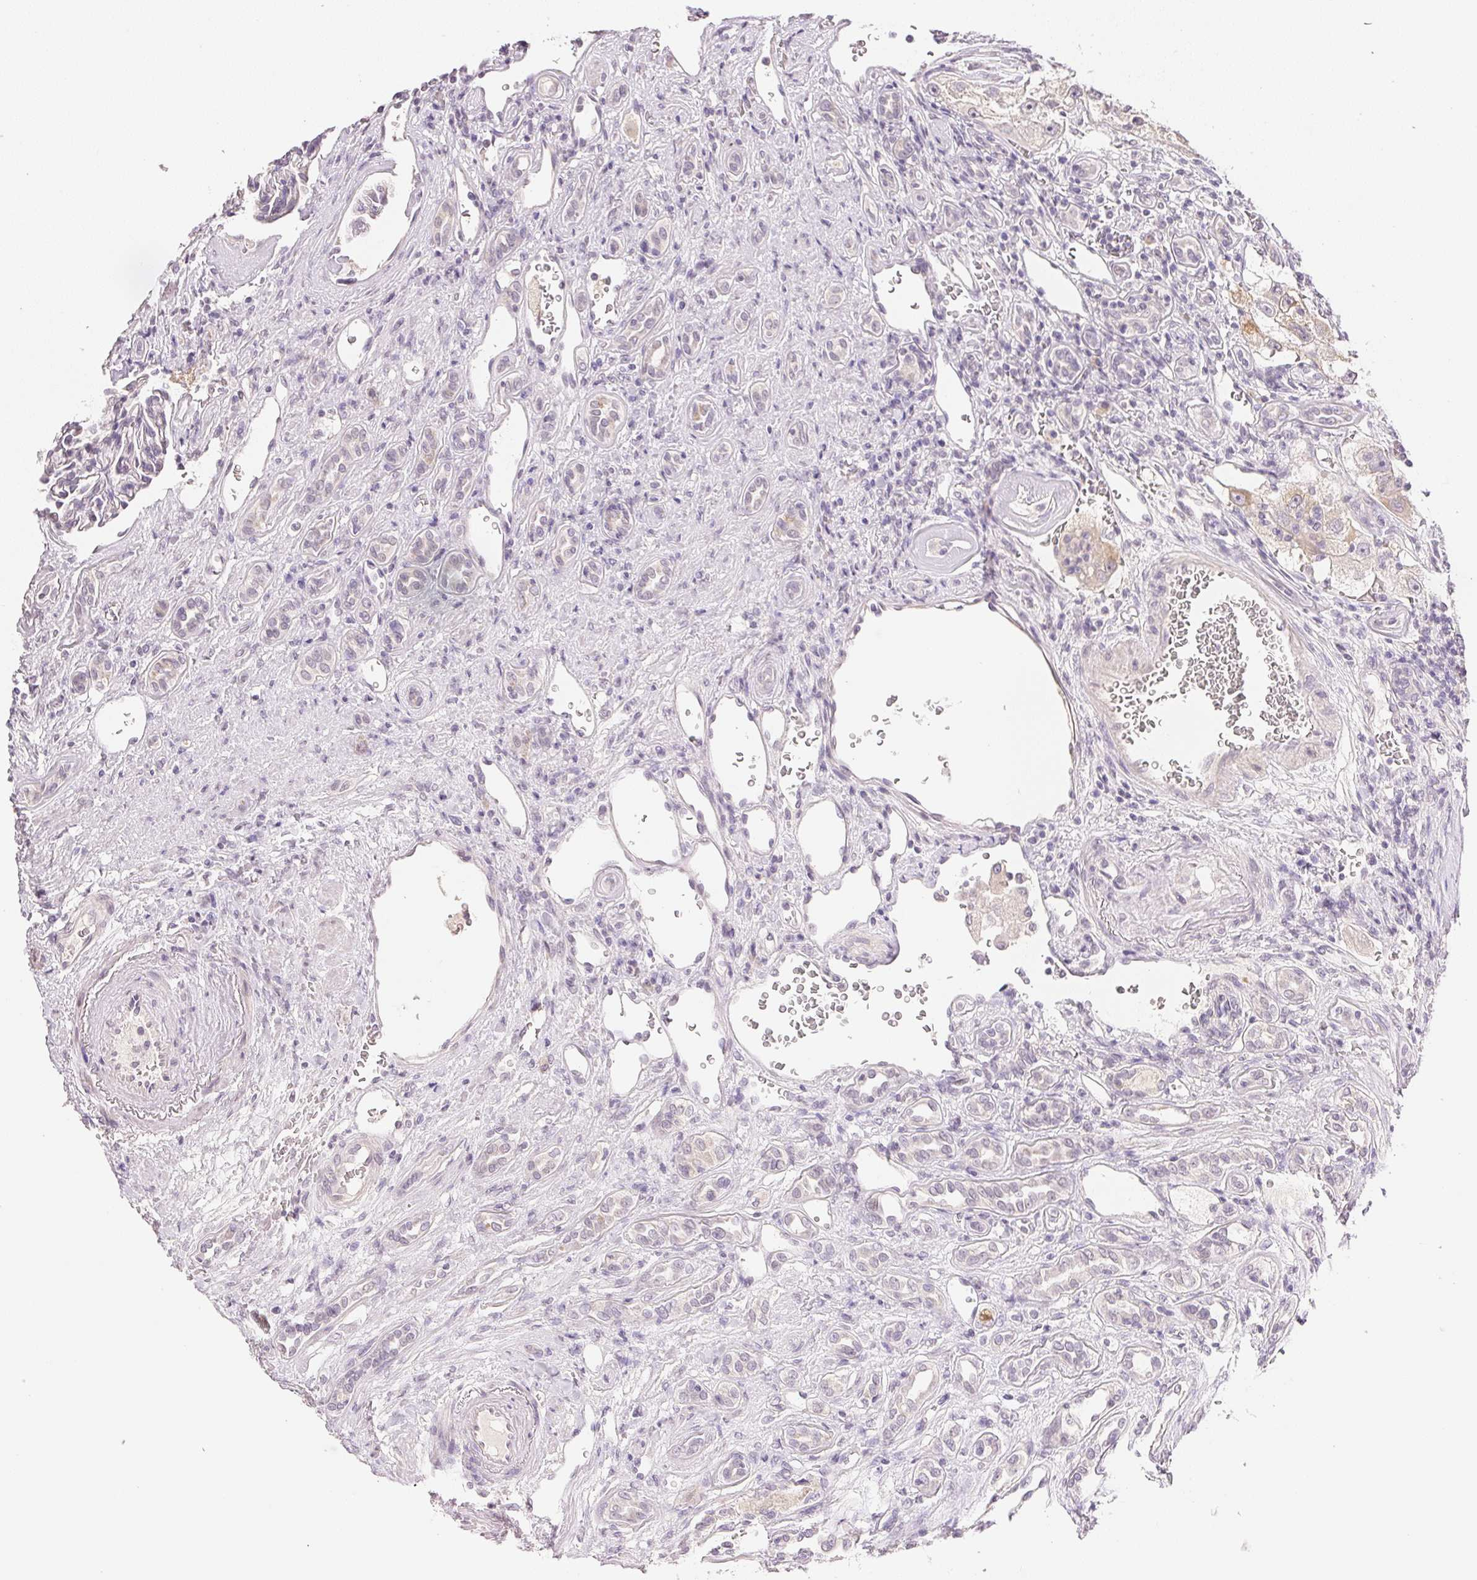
{"staining": {"intensity": "weak", "quantity": "<25%", "location": "cytoplasmic/membranous"}, "tissue": "renal cancer", "cell_type": "Tumor cells", "image_type": "cancer", "snomed": [{"axis": "morphology", "description": "Adenocarcinoma, NOS"}, {"axis": "topography", "description": "Kidney"}], "caption": "Tumor cells are negative for protein expression in human adenocarcinoma (renal). (Stains: DAB IHC with hematoxylin counter stain, Microscopy: brightfield microscopy at high magnification).", "gene": "DHCR24", "patient": {"sex": "male", "age": 63}}